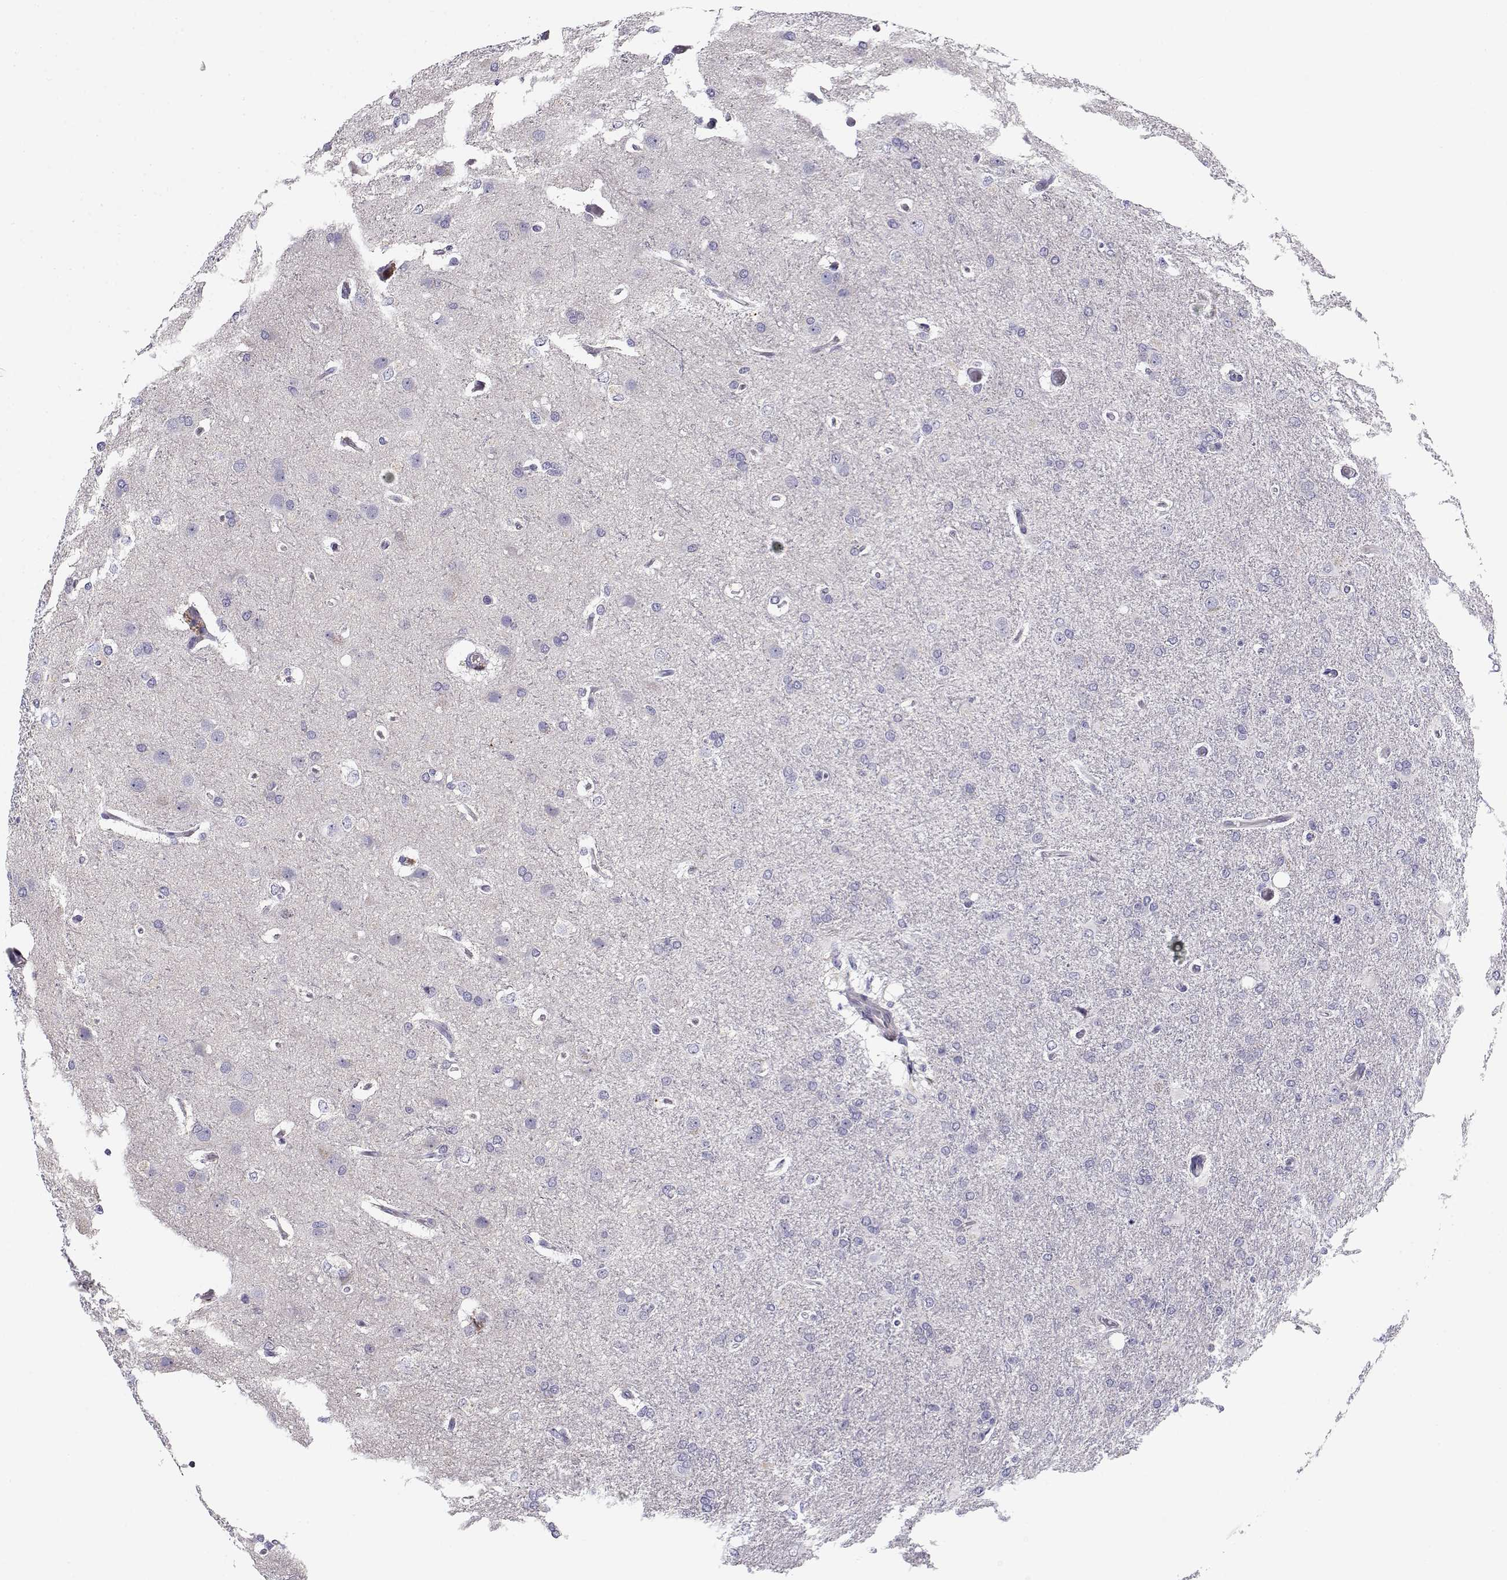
{"staining": {"intensity": "negative", "quantity": "none", "location": "none"}, "tissue": "glioma", "cell_type": "Tumor cells", "image_type": "cancer", "snomed": [{"axis": "morphology", "description": "Glioma, malignant, High grade"}, {"axis": "topography", "description": "Brain"}], "caption": "Immunohistochemistry histopathology image of glioma stained for a protein (brown), which reveals no staining in tumor cells.", "gene": "CREB3L3", "patient": {"sex": "male", "age": 68}}